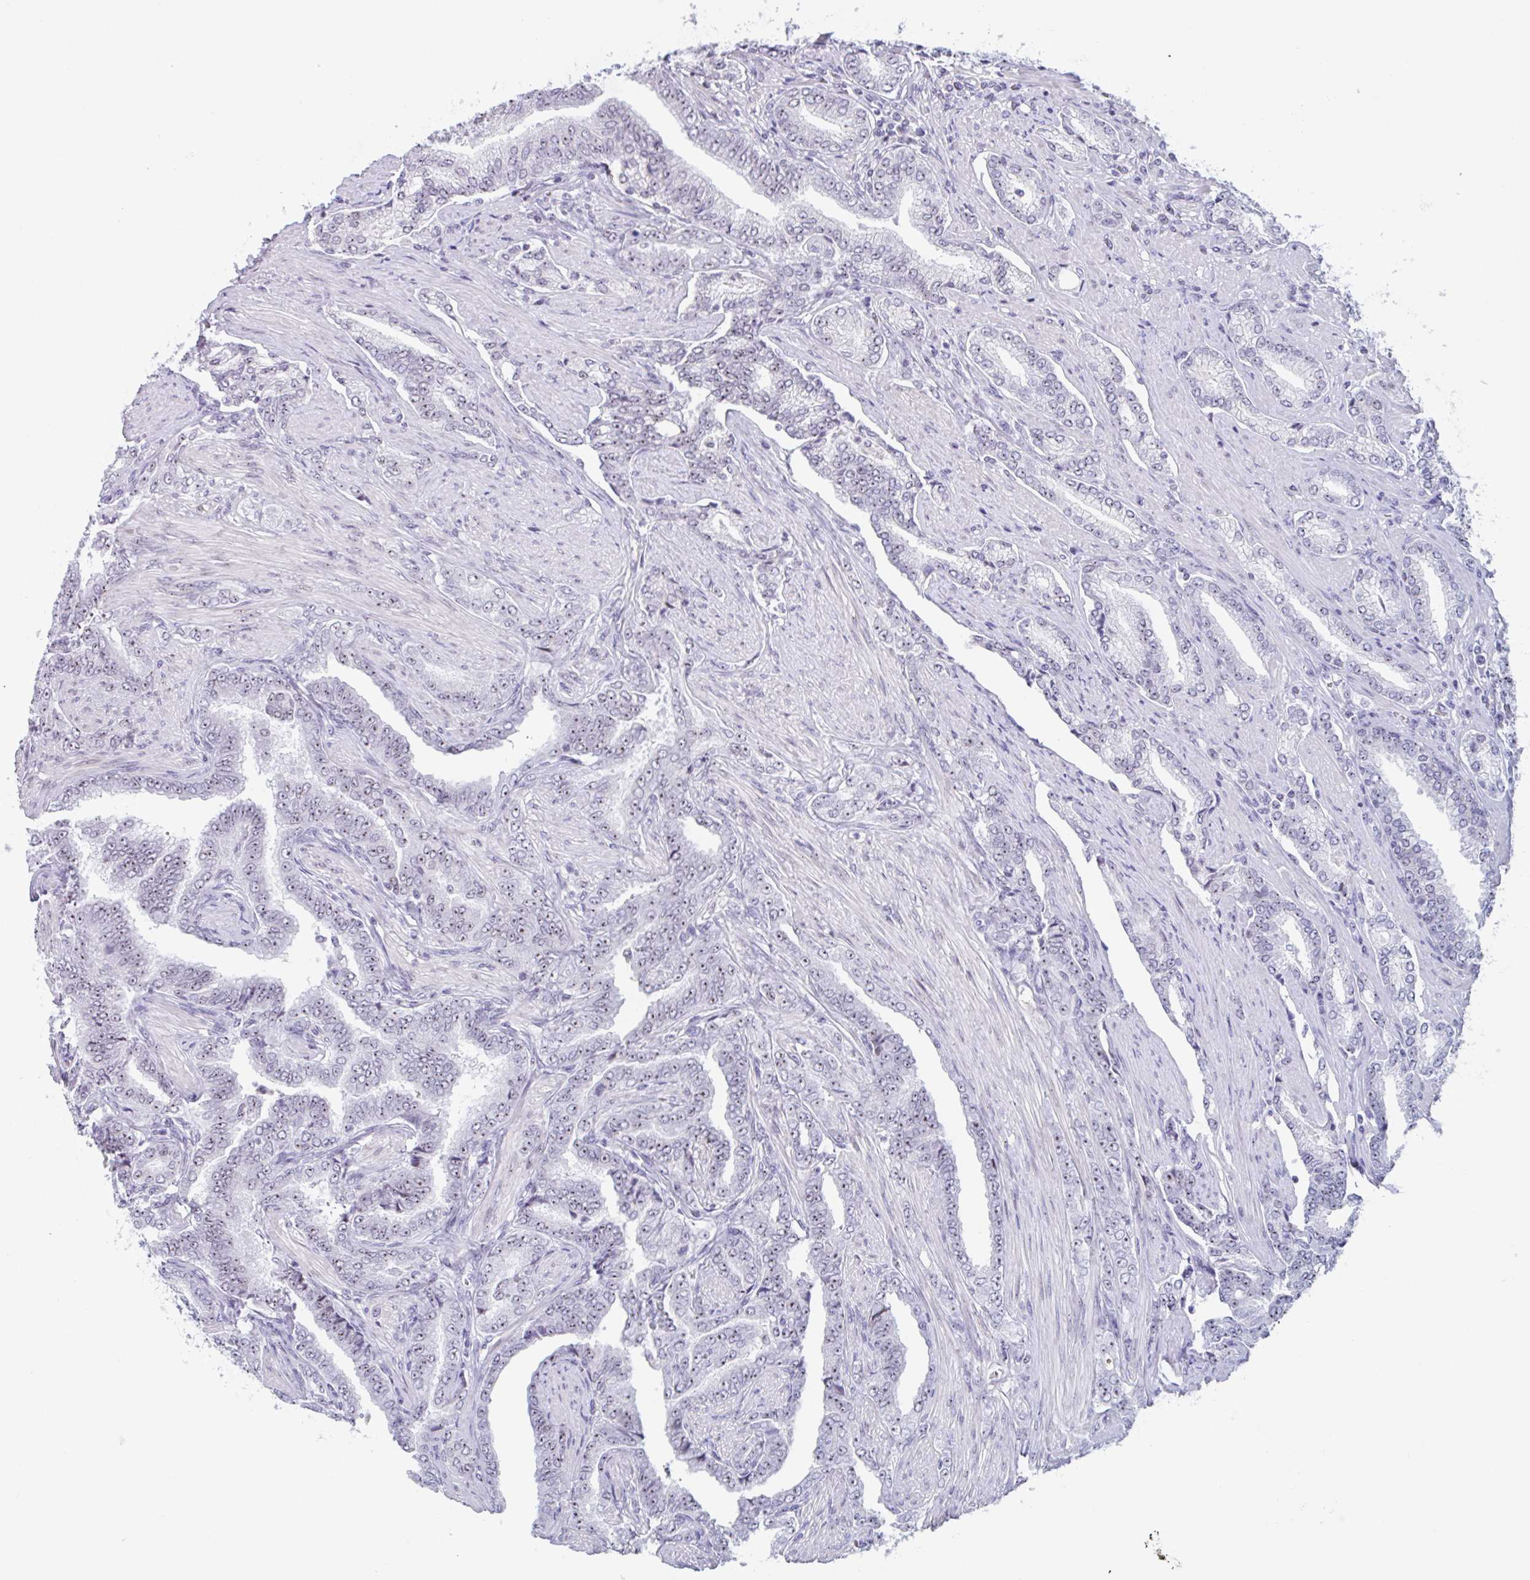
{"staining": {"intensity": "moderate", "quantity": ">75%", "location": "nuclear"}, "tissue": "prostate cancer", "cell_type": "Tumor cells", "image_type": "cancer", "snomed": [{"axis": "morphology", "description": "Adenocarcinoma, High grade"}, {"axis": "topography", "description": "Prostate"}], "caption": "This micrograph displays immunohistochemistry (IHC) staining of human prostate adenocarcinoma (high-grade), with medium moderate nuclear expression in approximately >75% of tumor cells.", "gene": "LENG9", "patient": {"sex": "male", "age": 72}}